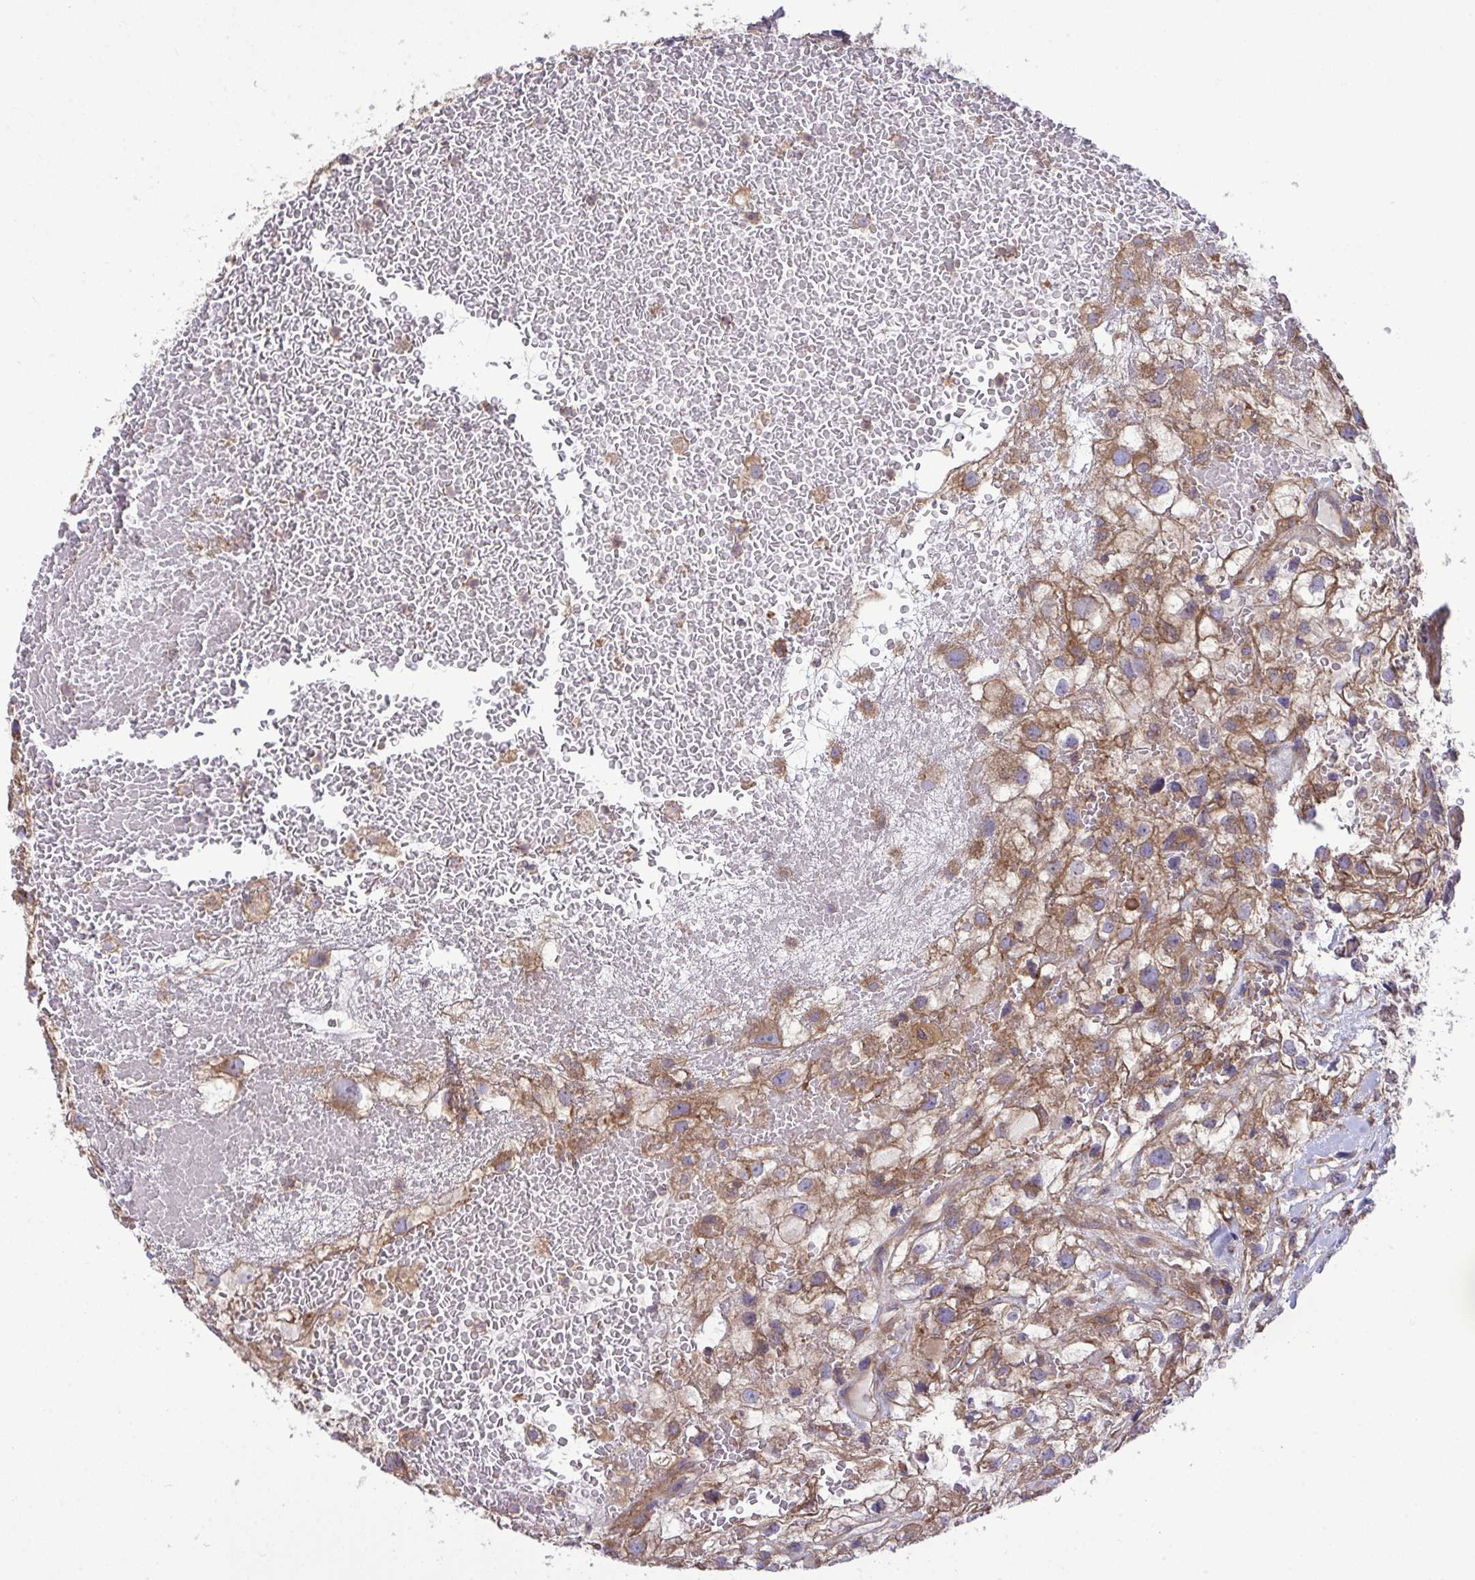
{"staining": {"intensity": "moderate", "quantity": ">75%", "location": "cytoplasmic/membranous"}, "tissue": "renal cancer", "cell_type": "Tumor cells", "image_type": "cancer", "snomed": [{"axis": "morphology", "description": "Adenocarcinoma, NOS"}, {"axis": "topography", "description": "Kidney"}], "caption": "Immunohistochemical staining of renal cancer (adenocarcinoma) demonstrates medium levels of moderate cytoplasmic/membranous protein staining in about >75% of tumor cells. Nuclei are stained in blue.", "gene": "GRB14", "patient": {"sex": "male", "age": 59}}